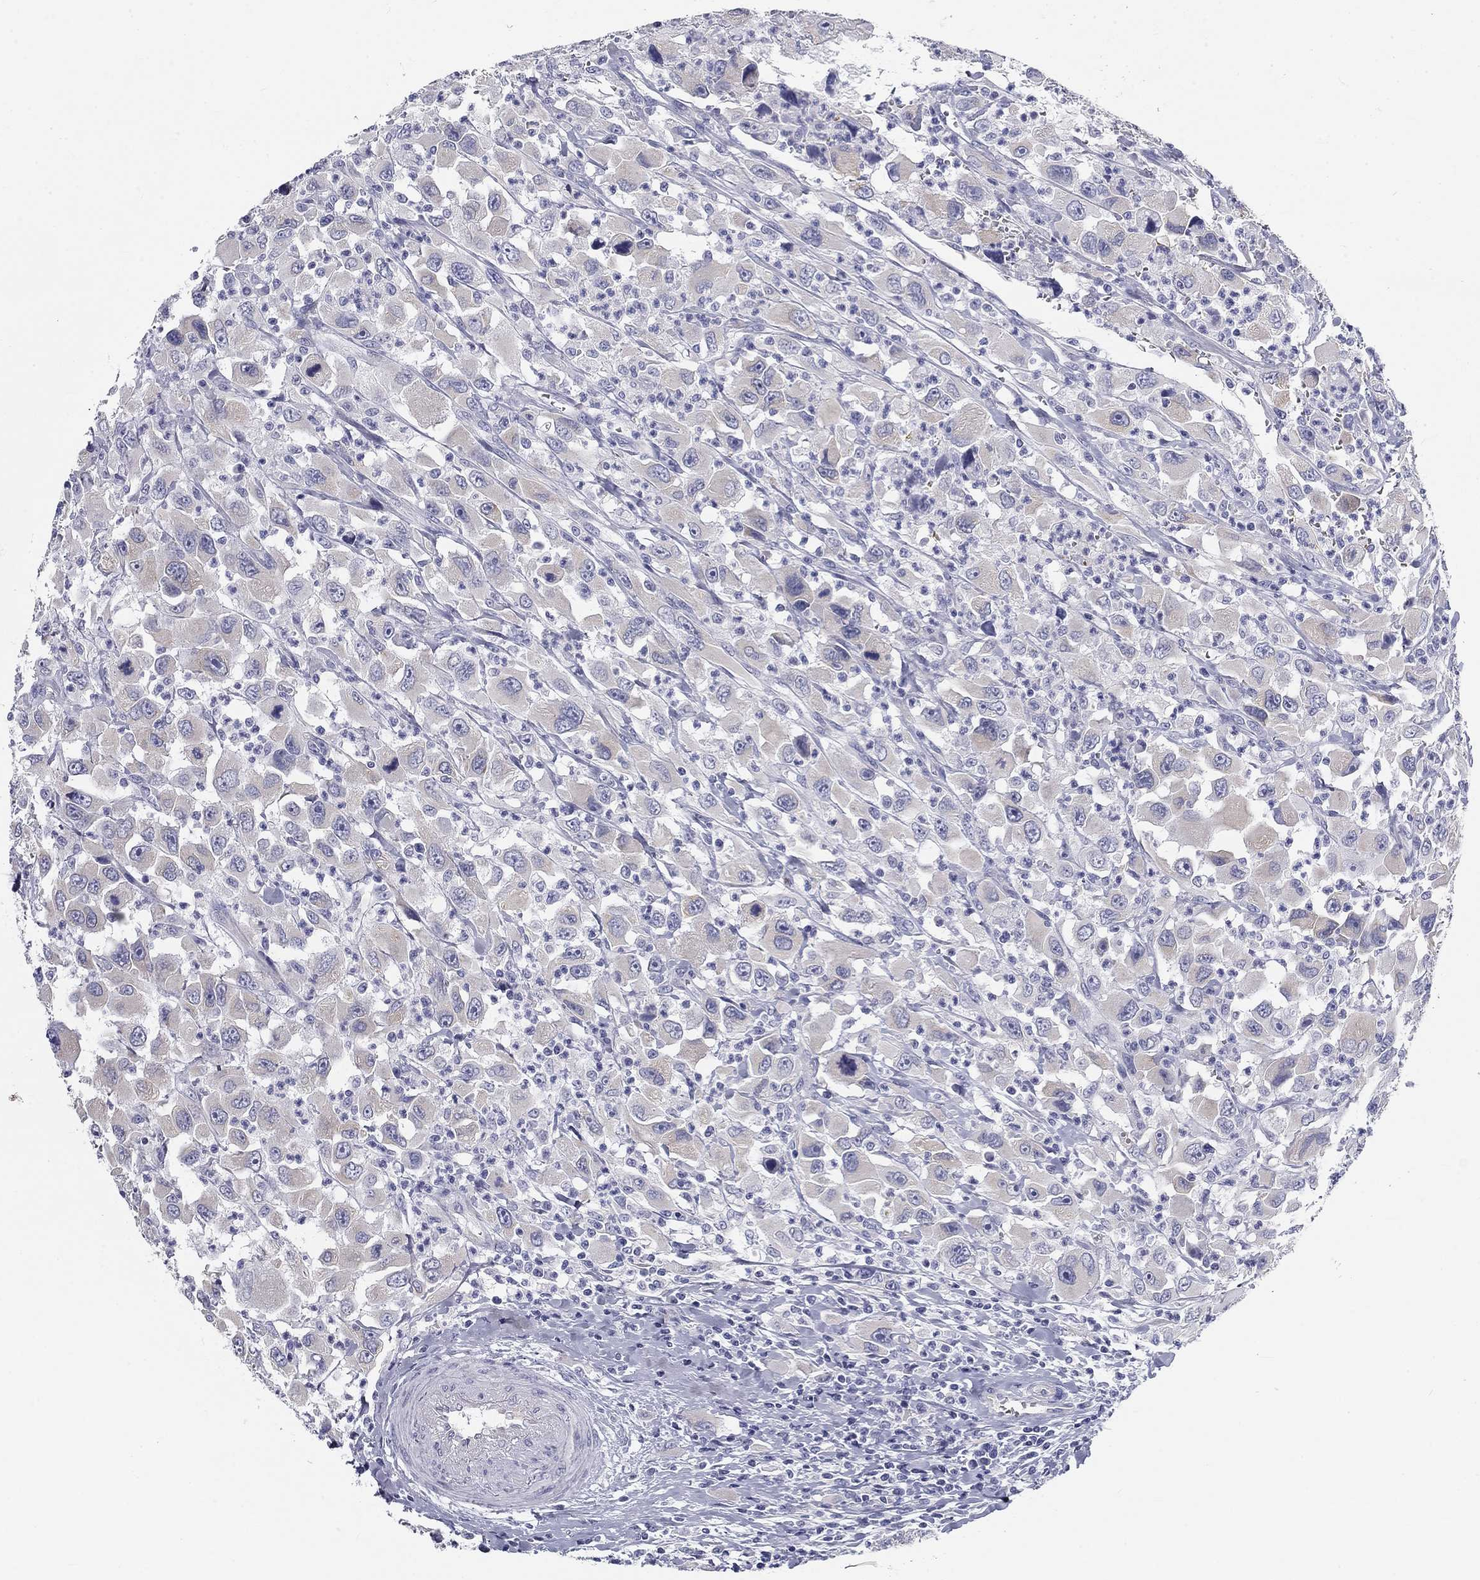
{"staining": {"intensity": "negative", "quantity": "none", "location": "none"}, "tissue": "head and neck cancer", "cell_type": "Tumor cells", "image_type": "cancer", "snomed": [{"axis": "morphology", "description": "Squamous cell carcinoma, NOS"}, {"axis": "morphology", "description": "Squamous cell carcinoma, metastatic, NOS"}, {"axis": "topography", "description": "Oral tissue"}, {"axis": "topography", "description": "Head-Neck"}], "caption": "The photomicrograph reveals no staining of tumor cells in head and neck squamous cell carcinoma.", "gene": "GALNTL5", "patient": {"sex": "female", "age": 85}}